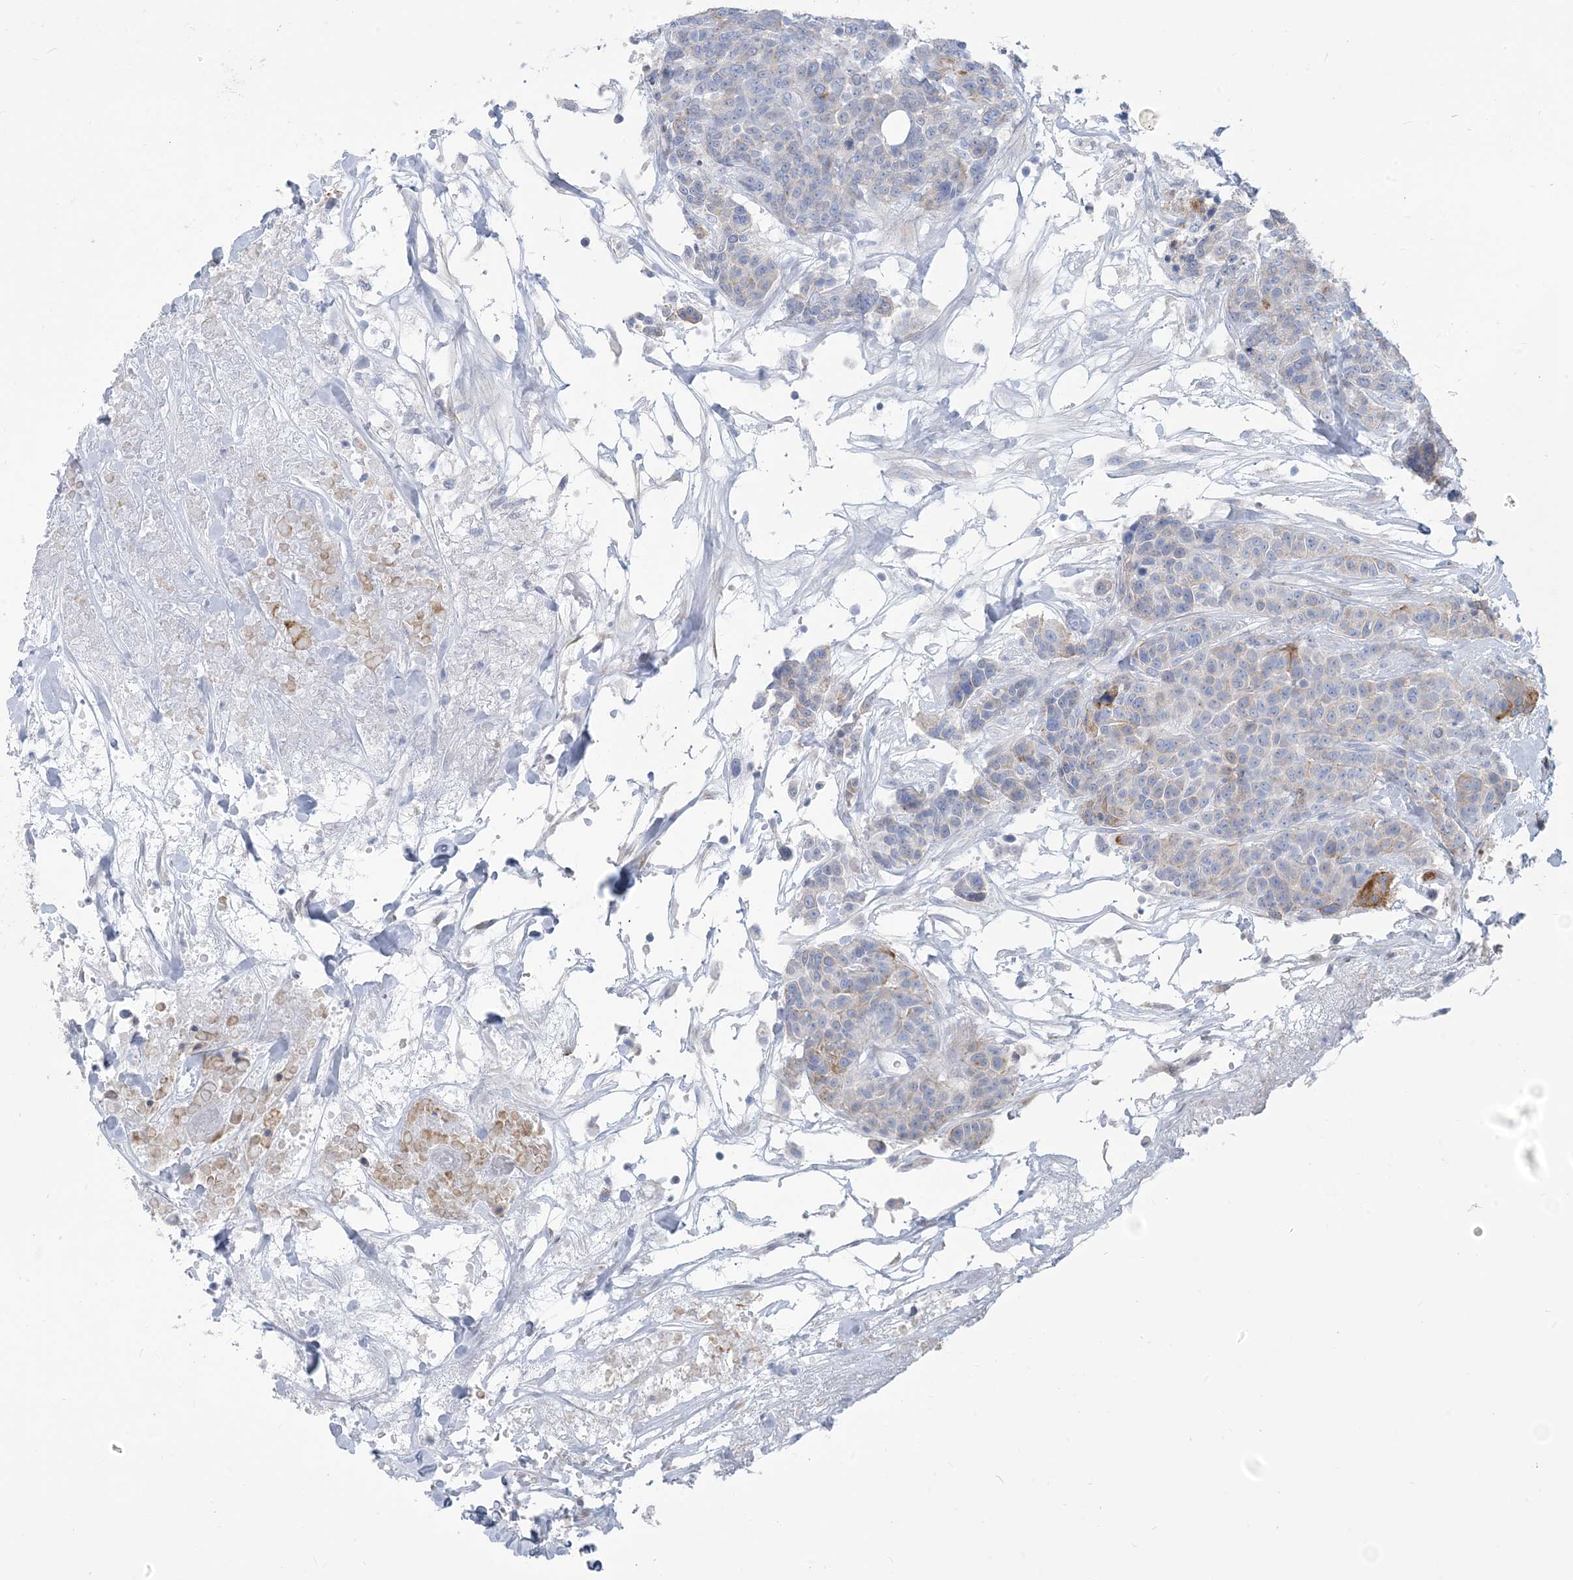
{"staining": {"intensity": "moderate", "quantity": "<25%", "location": "cytoplasmic/membranous"}, "tissue": "breast cancer", "cell_type": "Tumor cells", "image_type": "cancer", "snomed": [{"axis": "morphology", "description": "Duct carcinoma"}, {"axis": "topography", "description": "Breast"}], "caption": "A micrograph of infiltrating ductal carcinoma (breast) stained for a protein reveals moderate cytoplasmic/membranous brown staining in tumor cells.", "gene": "MOXD1", "patient": {"sex": "female", "age": 37}}